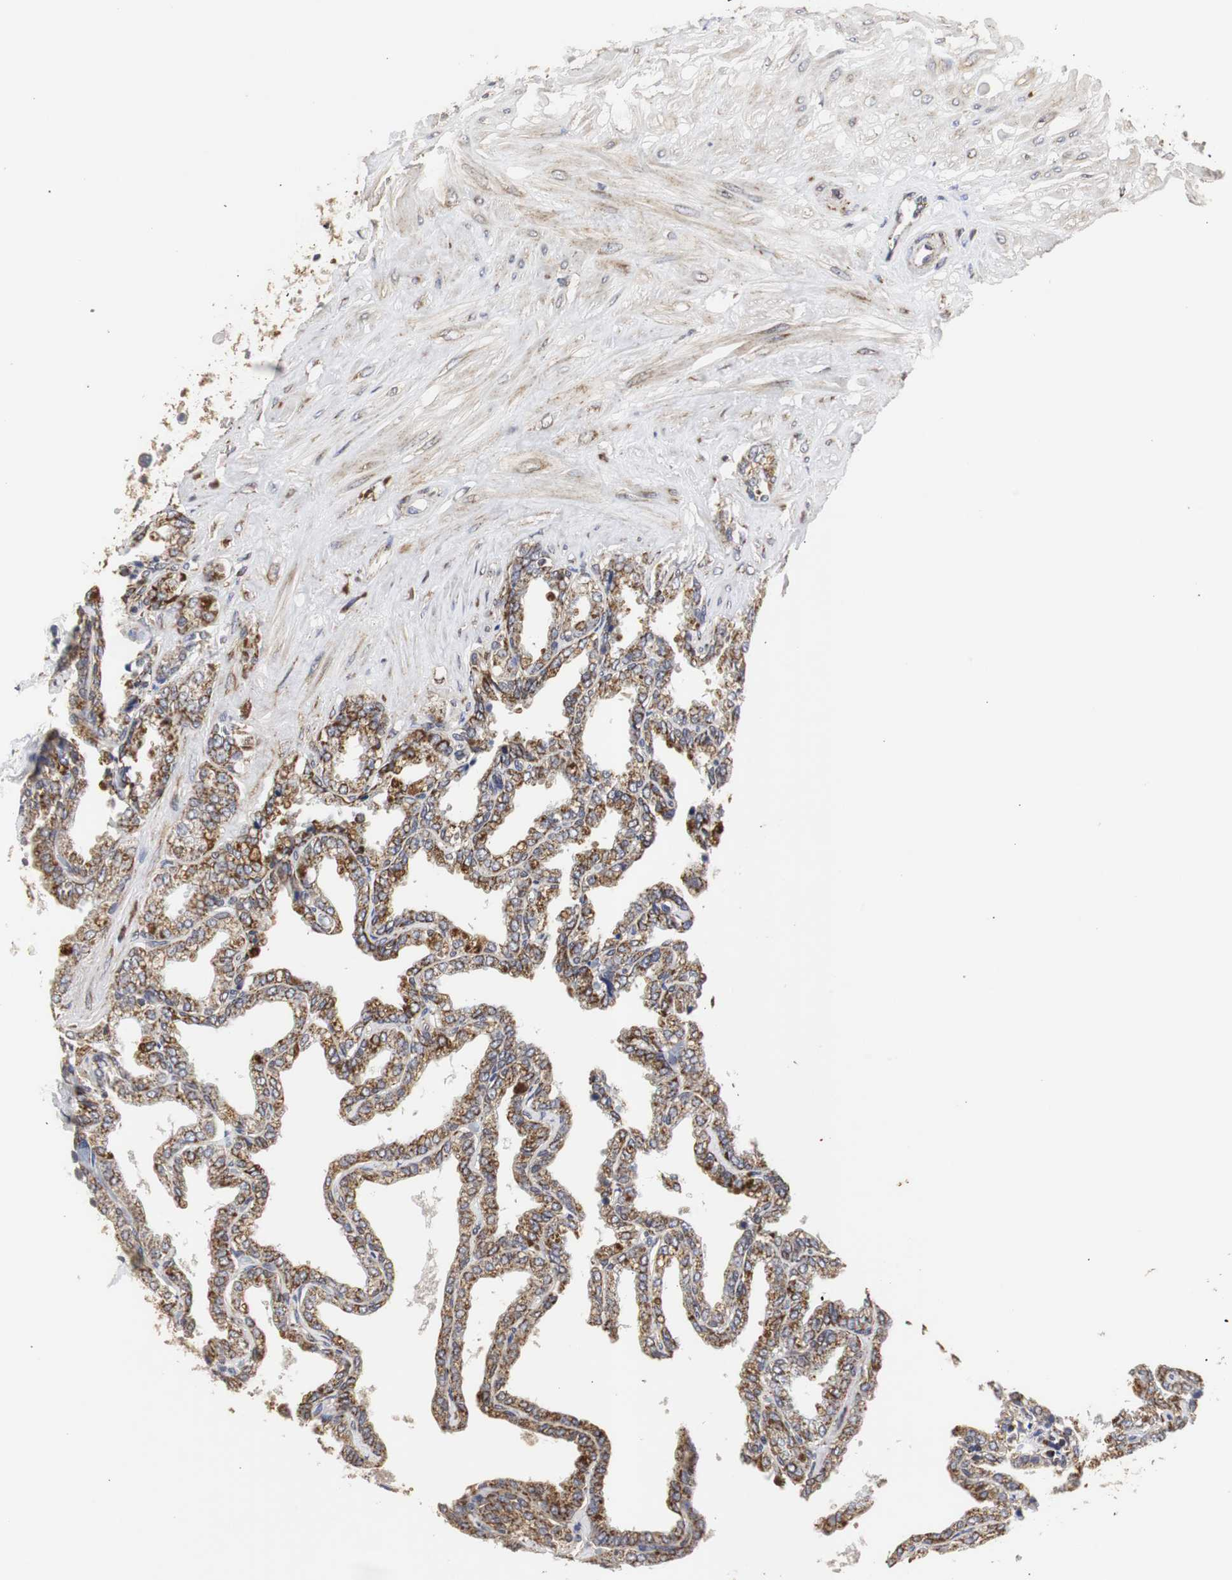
{"staining": {"intensity": "strong", "quantity": ">75%", "location": "cytoplasmic/membranous"}, "tissue": "seminal vesicle", "cell_type": "Glandular cells", "image_type": "normal", "snomed": [{"axis": "morphology", "description": "Normal tissue, NOS"}, {"axis": "topography", "description": "Seminal veicle"}], "caption": "Immunohistochemical staining of unremarkable seminal vesicle demonstrates >75% levels of strong cytoplasmic/membranous protein positivity in about >75% of glandular cells. (Stains: DAB (3,3'-diaminobenzidine) in brown, nuclei in blue, Microscopy: brightfield microscopy at high magnification).", "gene": "HSD17B10", "patient": {"sex": "male", "age": 46}}